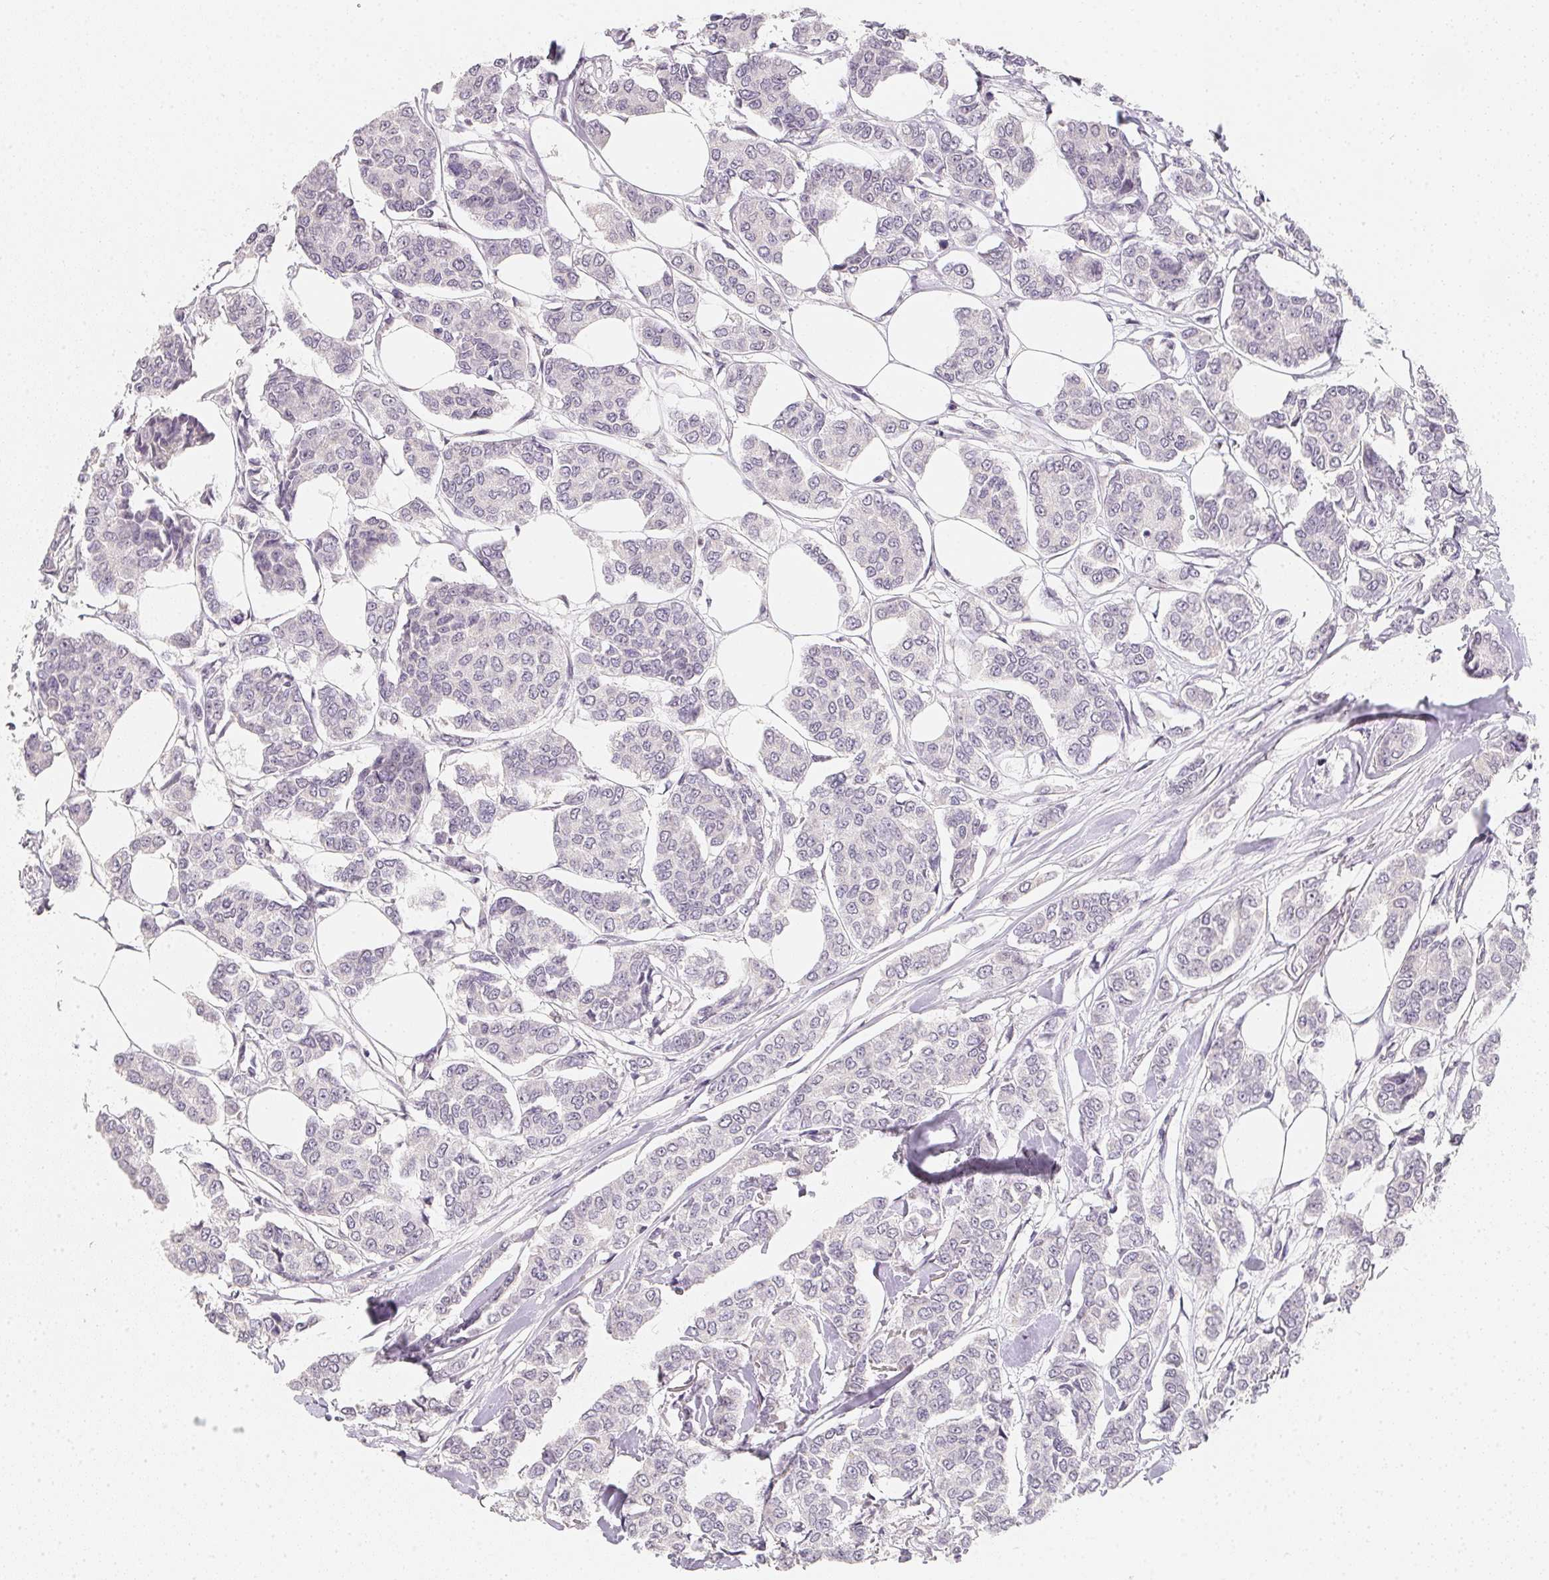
{"staining": {"intensity": "negative", "quantity": "none", "location": "none"}, "tissue": "breast cancer", "cell_type": "Tumor cells", "image_type": "cancer", "snomed": [{"axis": "morphology", "description": "Duct carcinoma"}, {"axis": "topography", "description": "Breast"}], "caption": "Protein analysis of intraductal carcinoma (breast) displays no significant staining in tumor cells.", "gene": "SOAT1", "patient": {"sex": "female", "age": 94}}